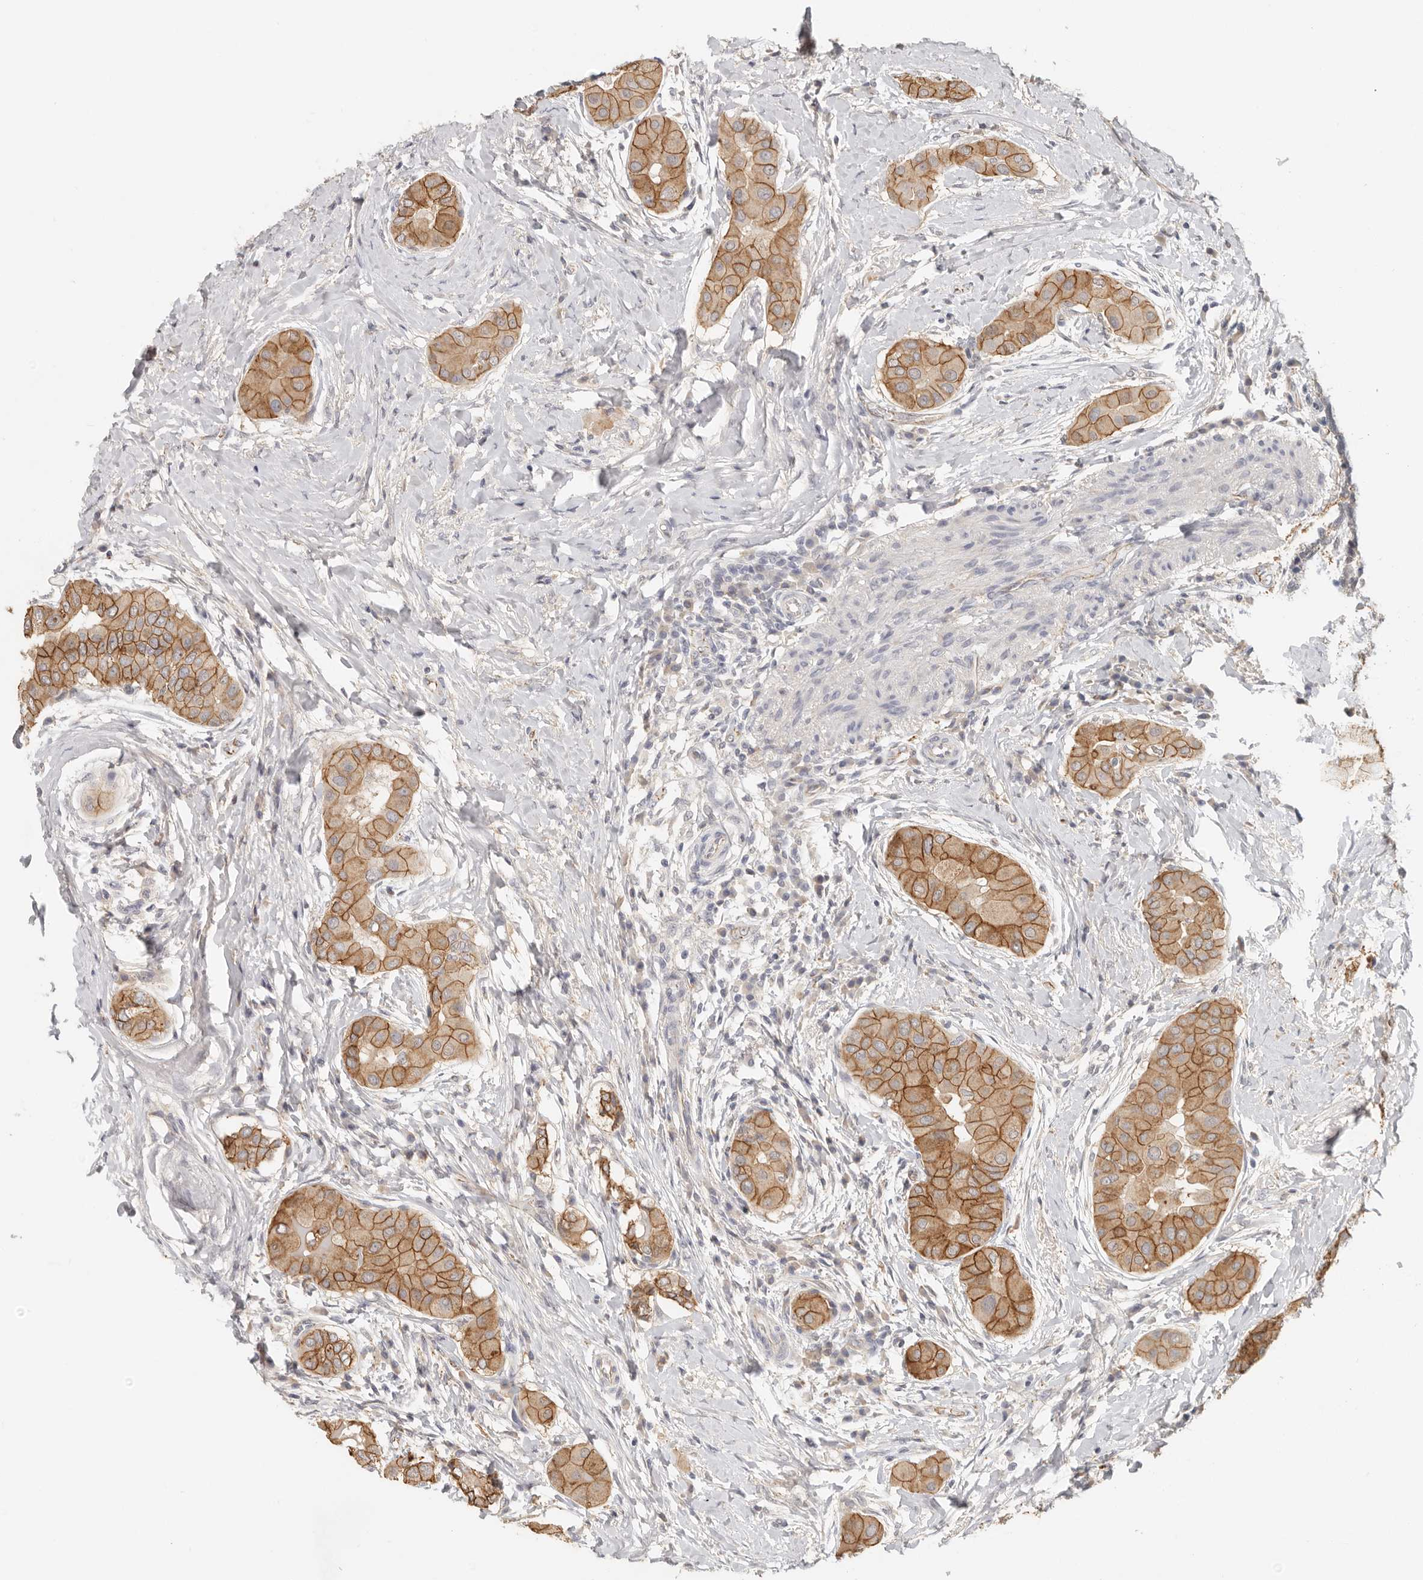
{"staining": {"intensity": "moderate", "quantity": ">75%", "location": "cytoplasmic/membranous"}, "tissue": "thyroid cancer", "cell_type": "Tumor cells", "image_type": "cancer", "snomed": [{"axis": "morphology", "description": "Papillary adenocarcinoma, NOS"}, {"axis": "topography", "description": "Thyroid gland"}], "caption": "High-power microscopy captured an immunohistochemistry micrograph of thyroid papillary adenocarcinoma, revealing moderate cytoplasmic/membranous expression in approximately >75% of tumor cells.", "gene": "ANXA9", "patient": {"sex": "male", "age": 33}}